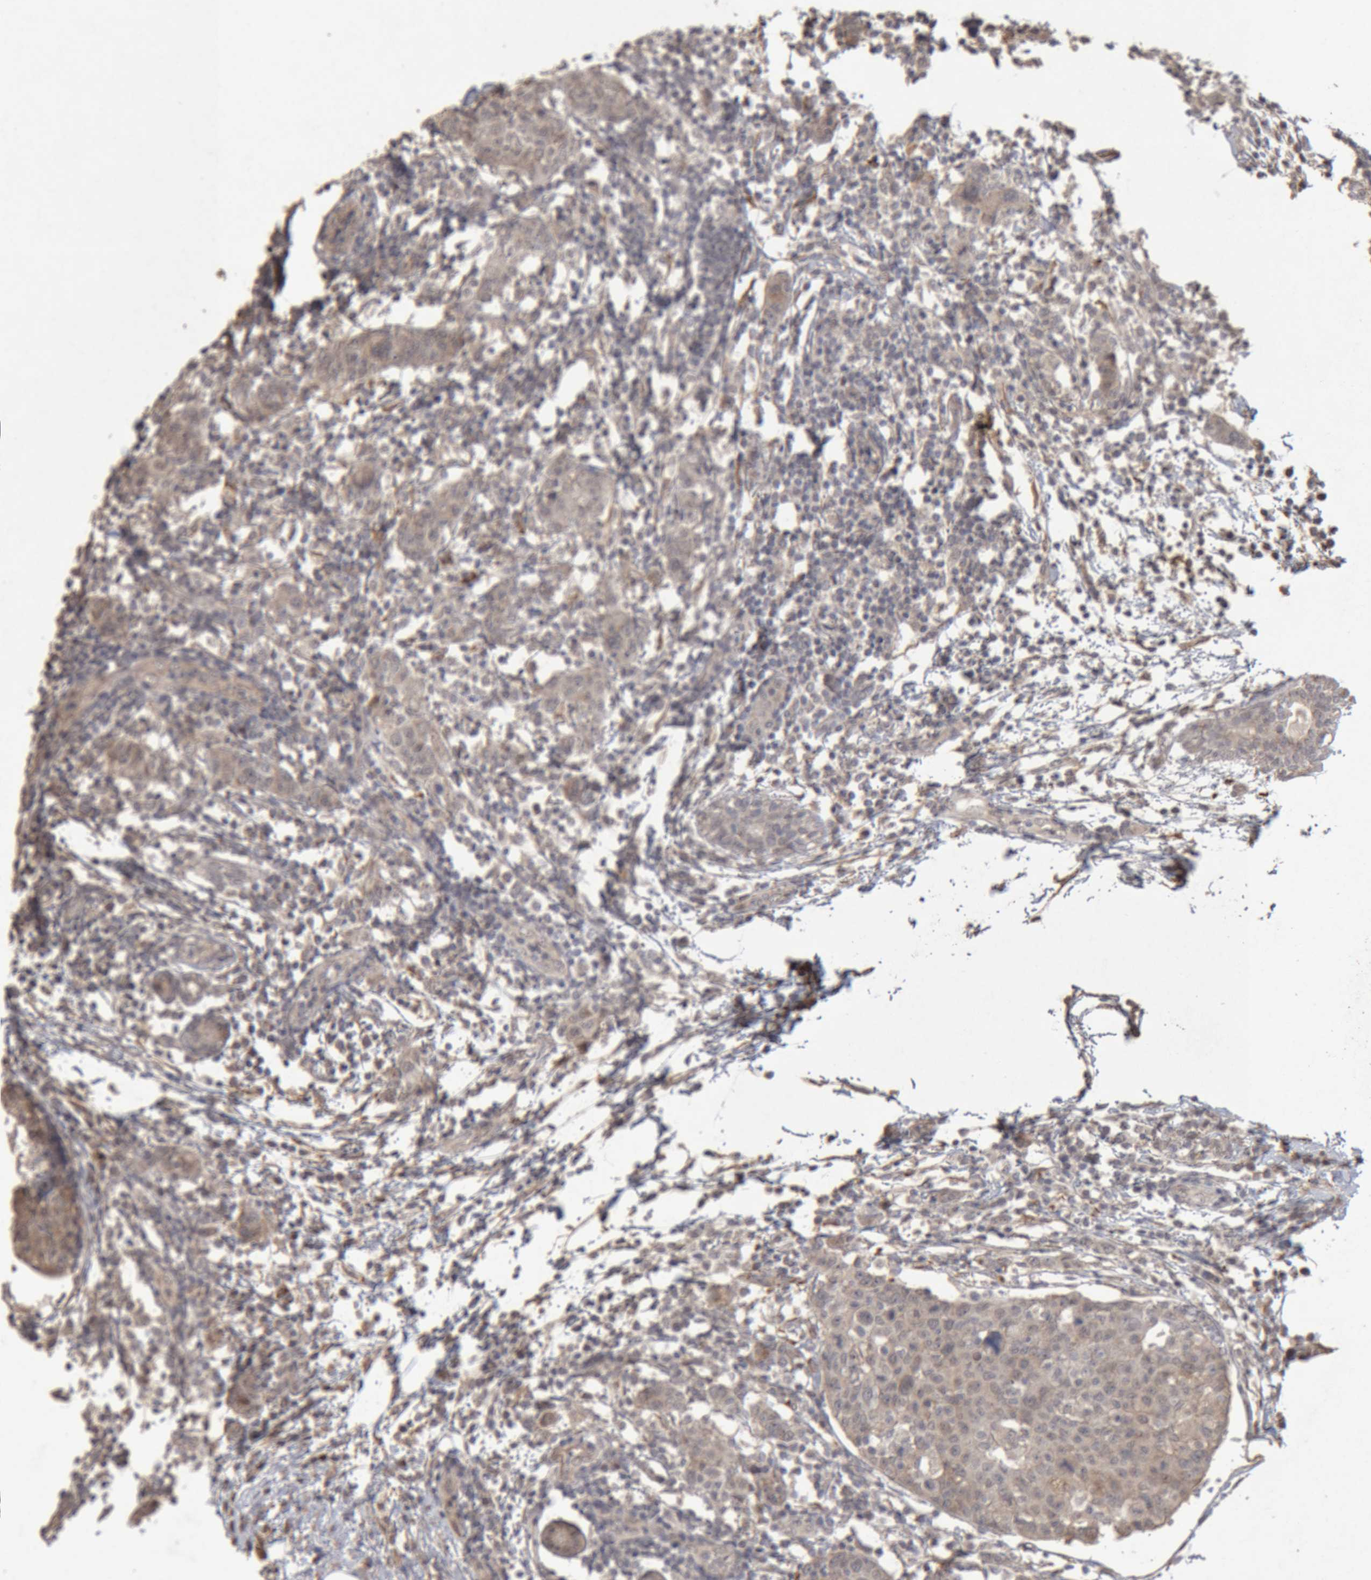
{"staining": {"intensity": "weak", "quantity": "<25%", "location": "cytoplasmic/membranous"}, "tissue": "breast cancer", "cell_type": "Tumor cells", "image_type": "cancer", "snomed": [{"axis": "morphology", "description": "Normal tissue, NOS"}, {"axis": "morphology", "description": "Duct carcinoma"}, {"axis": "topography", "description": "Breast"}], "caption": "This is a photomicrograph of immunohistochemistry staining of breast cancer, which shows no expression in tumor cells. (DAB (3,3'-diaminobenzidine) immunohistochemistry with hematoxylin counter stain).", "gene": "MEP1A", "patient": {"sex": "female", "age": 37}}